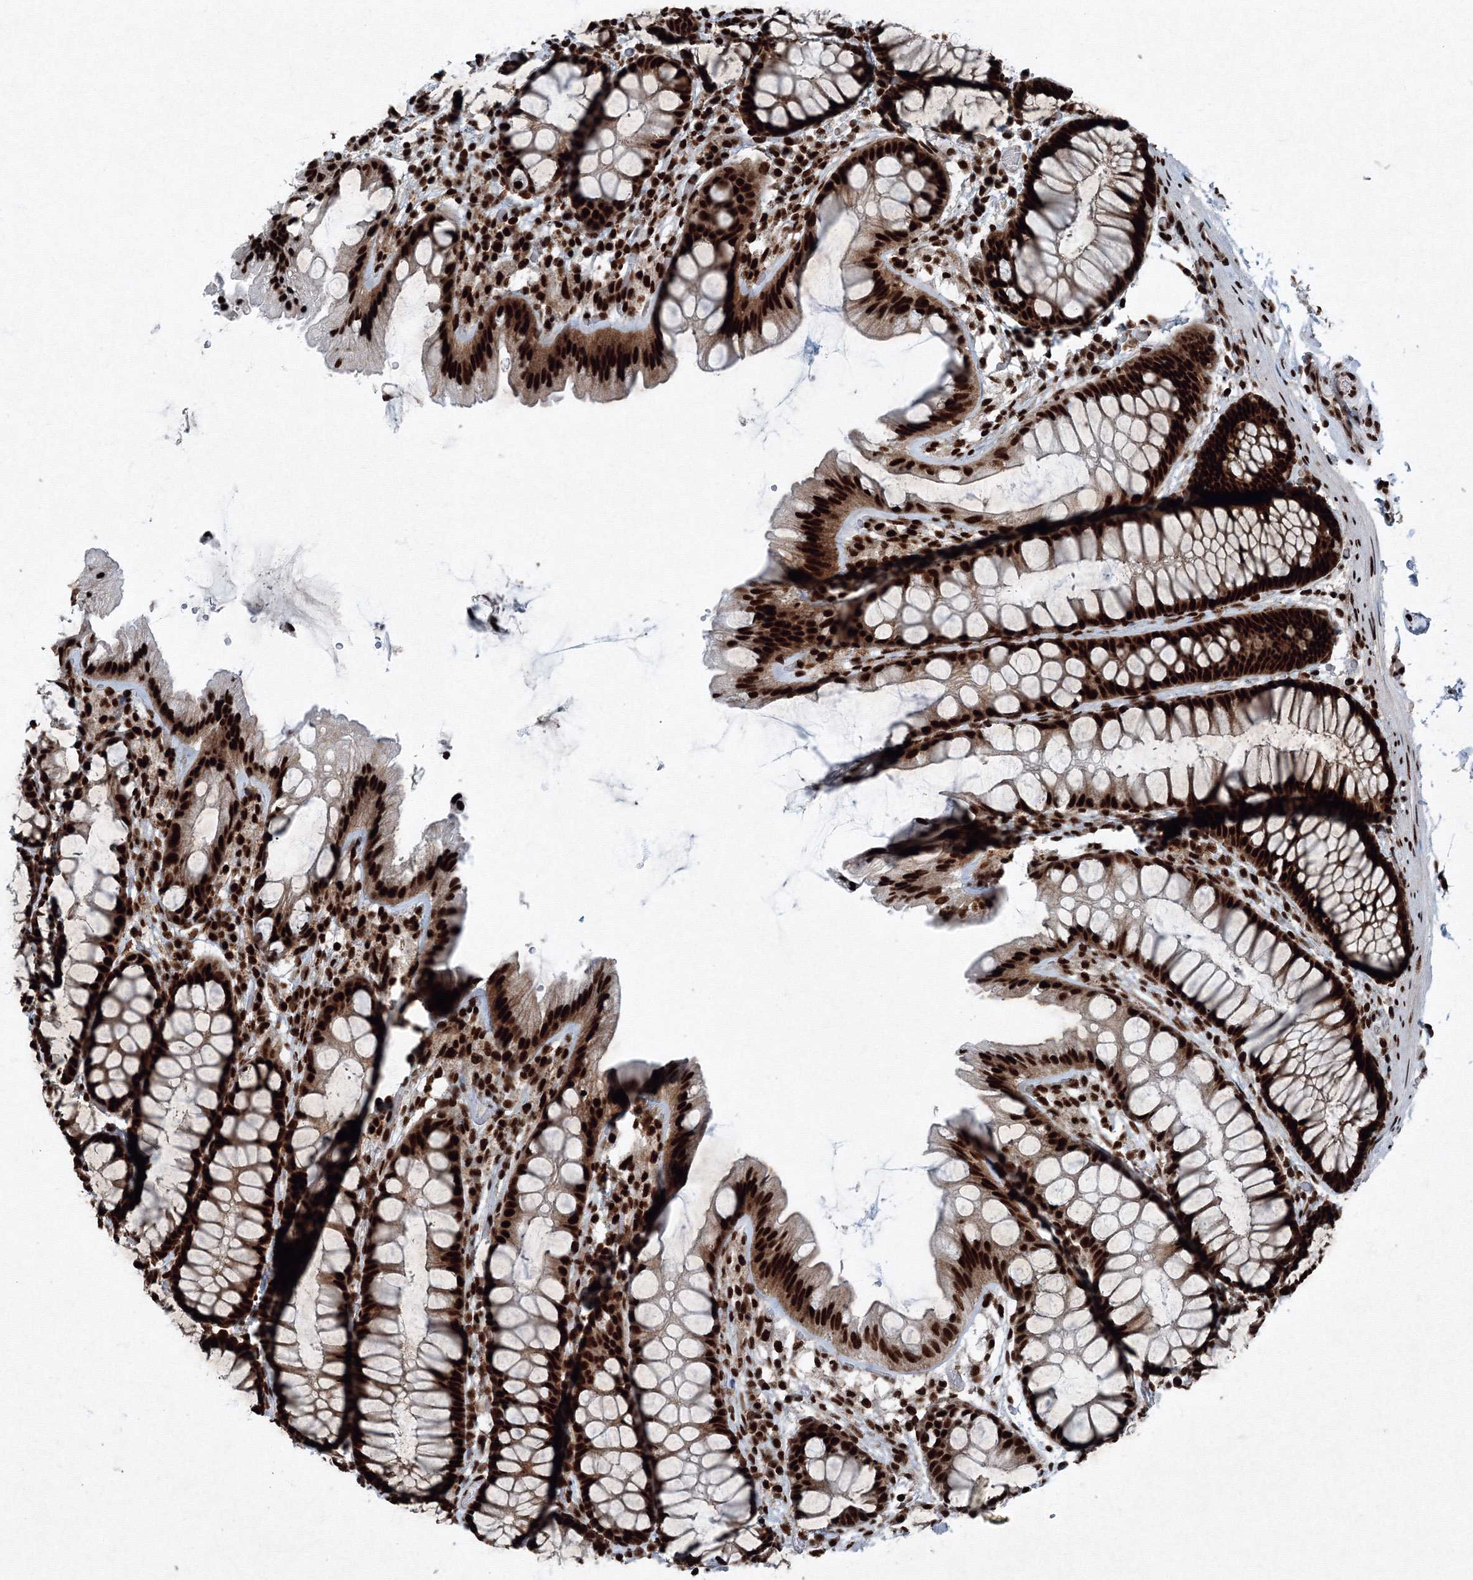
{"staining": {"intensity": "strong", "quantity": ">75%", "location": "nuclear"}, "tissue": "colon", "cell_type": "Endothelial cells", "image_type": "normal", "snomed": [{"axis": "morphology", "description": "Normal tissue, NOS"}, {"axis": "topography", "description": "Colon"}], "caption": "Immunohistochemistry (IHC) of unremarkable human colon displays high levels of strong nuclear positivity in approximately >75% of endothelial cells.", "gene": "SNRPC", "patient": {"sex": "male", "age": 47}}